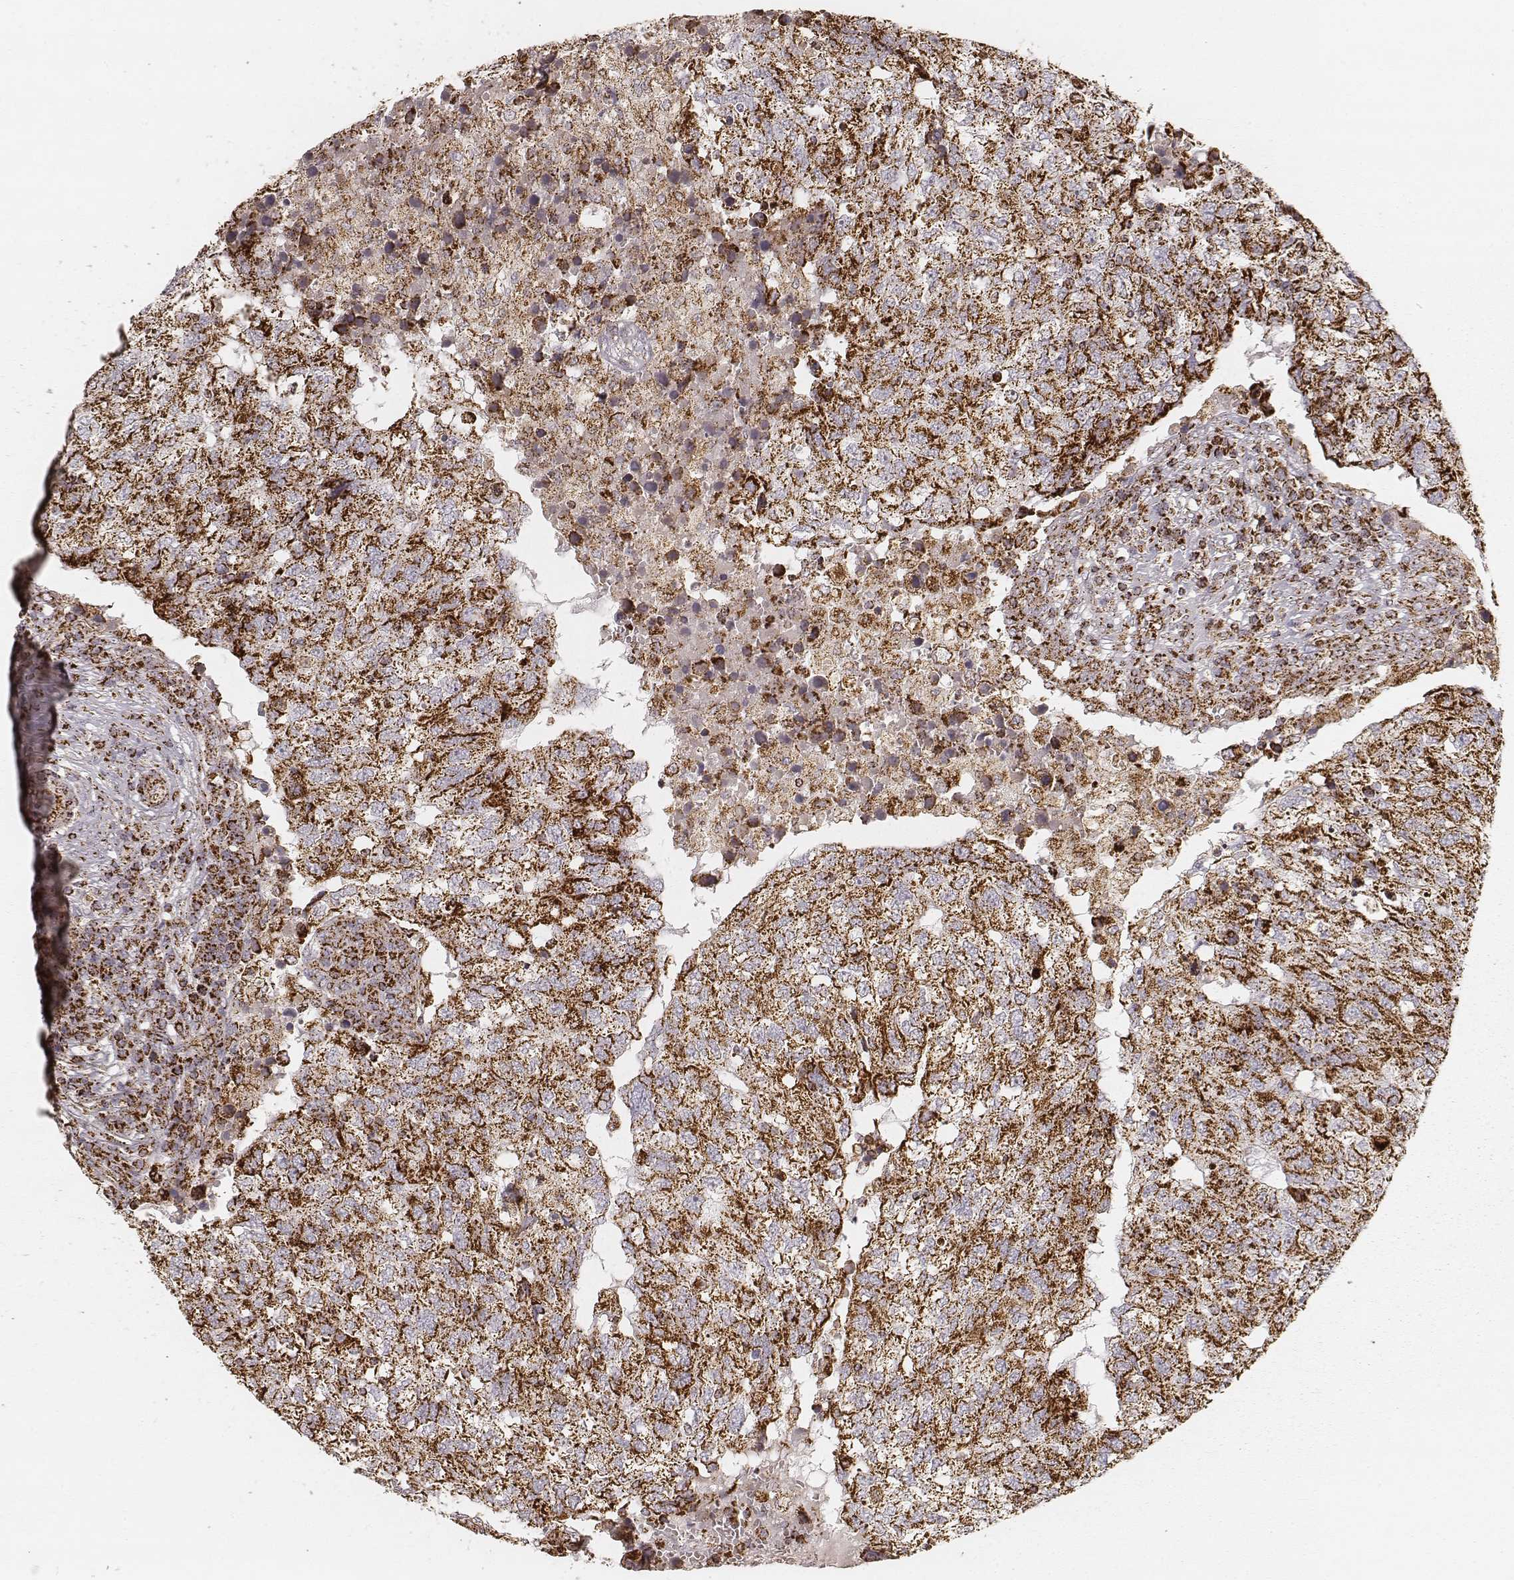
{"staining": {"intensity": "strong", "quantity": ">75%", "location": "cytoplasmic/membranous"}, "tissue": "breast cancer", "cell_type": "Tumor cells", "image_type": "cancer", "snomed": [{"axis": "morphology", "description": "Duct carcinoma"}, {"axis": "topography", "description": "Breast"}], "caption": "A high amount of strong cytoplasmic/membranous positivity is present in about >75% of tumor cells in breast cancer (intraductal carcinoma) tissue.", "gene": "CS", "patient": {"sex": "female", "age": 30}}